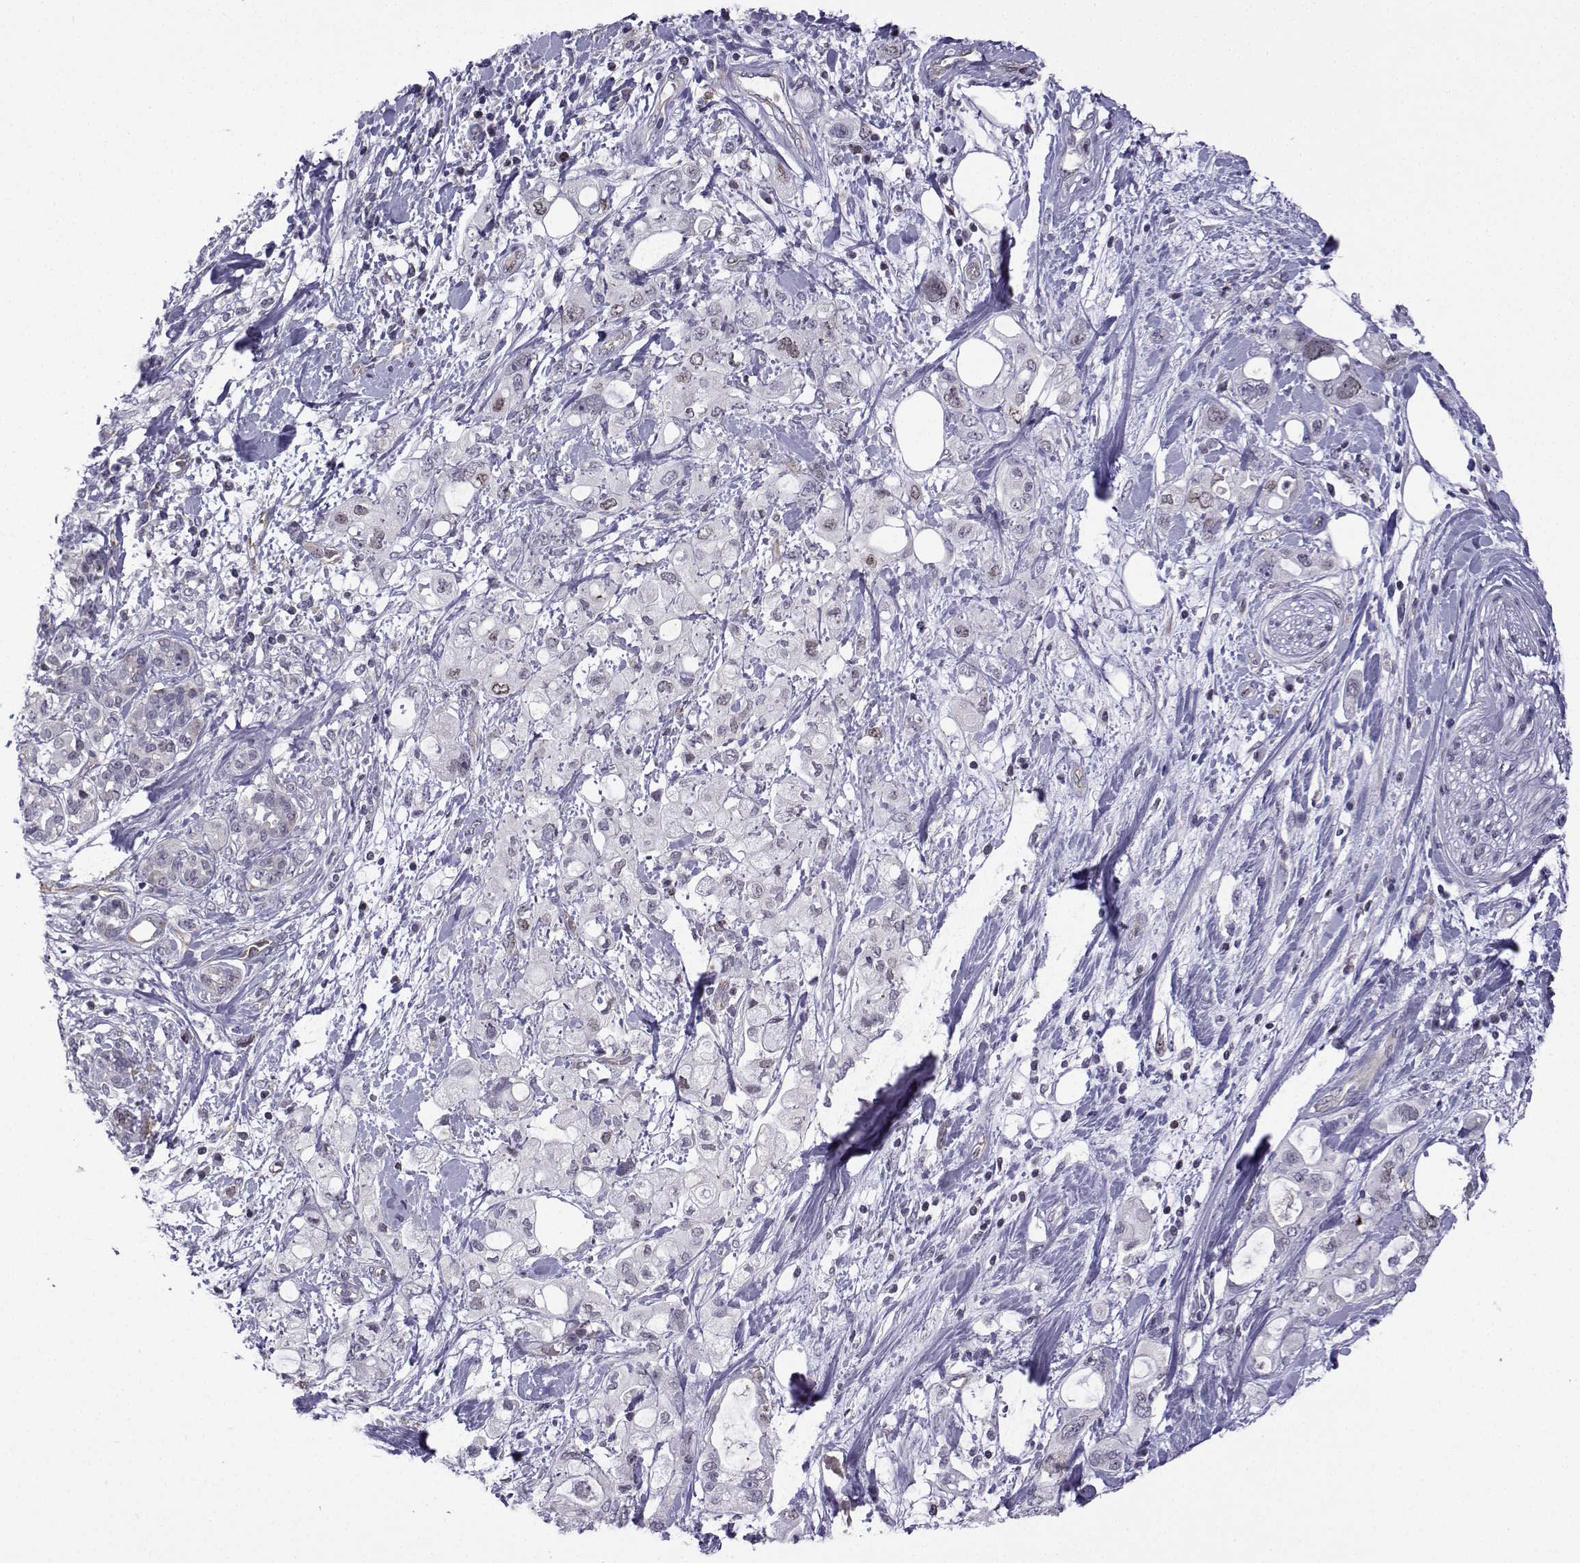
{"staining": {"intensity": "negative", "quantity": "none", "location": "none"}, "tissue": "pancreatic cancer", "cell_type": "Tumor cells", "image_type": "cancer", "snomed": [{"axis": "morphology", "description": "Adenocarcinoma, NOS"}, {"axis": "topography", "description": "Pancreas"}], "caption": "IHC of human pancreatic cancer (adenocarcinoma) shows no staining in tumor cells.", "gene": "INCENP", "patient": {"sex": "female", "age": 56}}